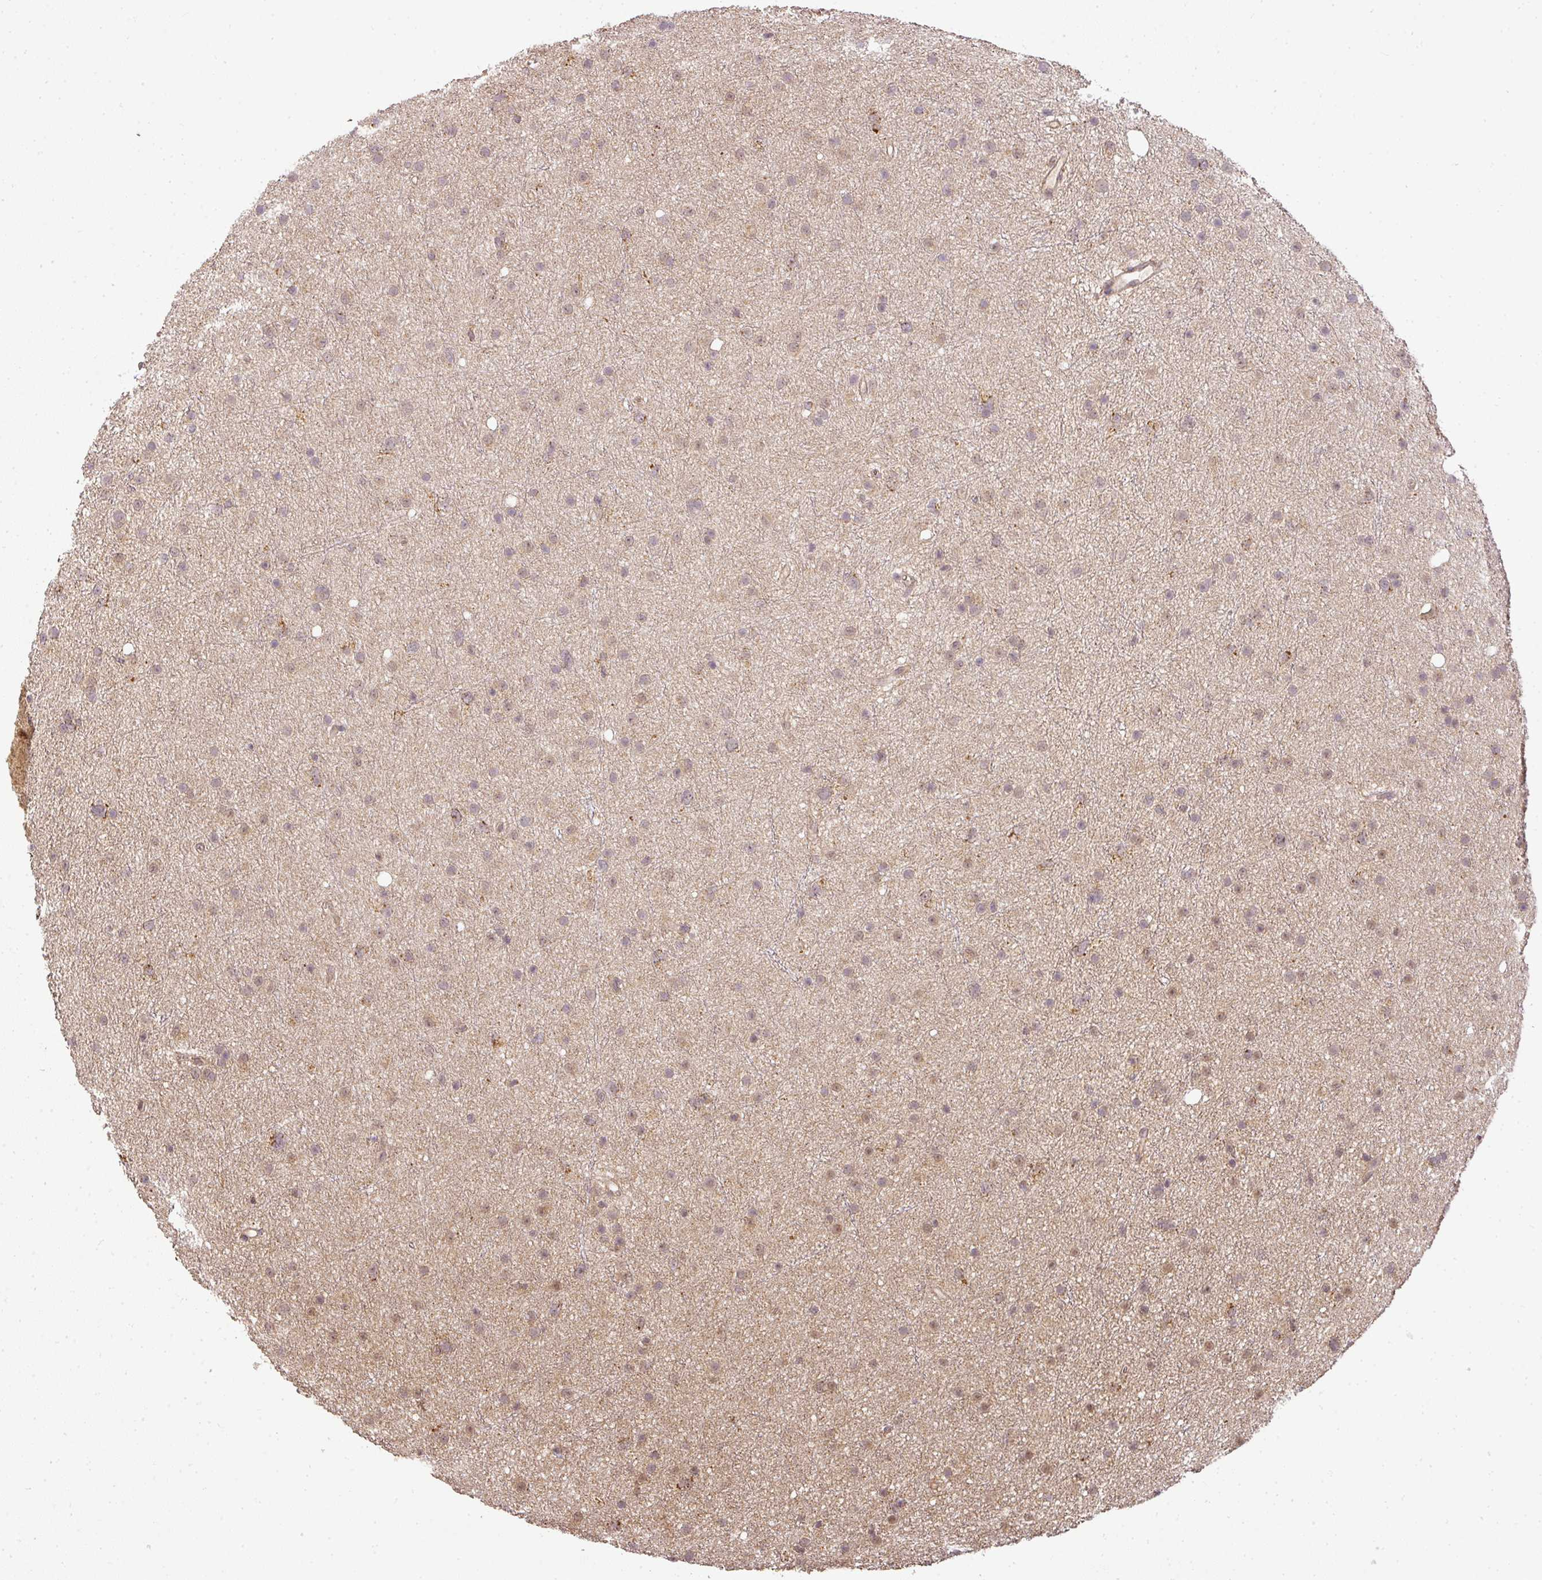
{"staining": {"intensity": "weak", "quantity": ">75%", "location": "cytoplasmic/membranous"}, "tissue": "glioma", "cell_type": "Tumor cells", "image_type": "cancer", "snomed": [{"axis": "morphology", "description": "Glioma, malignant, Low grade"}, {"axis": "topography", "description": "Cerebral cortex"}], "caption": "Brown immunohistochemical staining in human glioma exhibits weak cytoplasmic/membranous positivity in approximately >75% of tumor cells.", "gene": "MYOM2", "patient": {"sex": "female", "age": 39}}